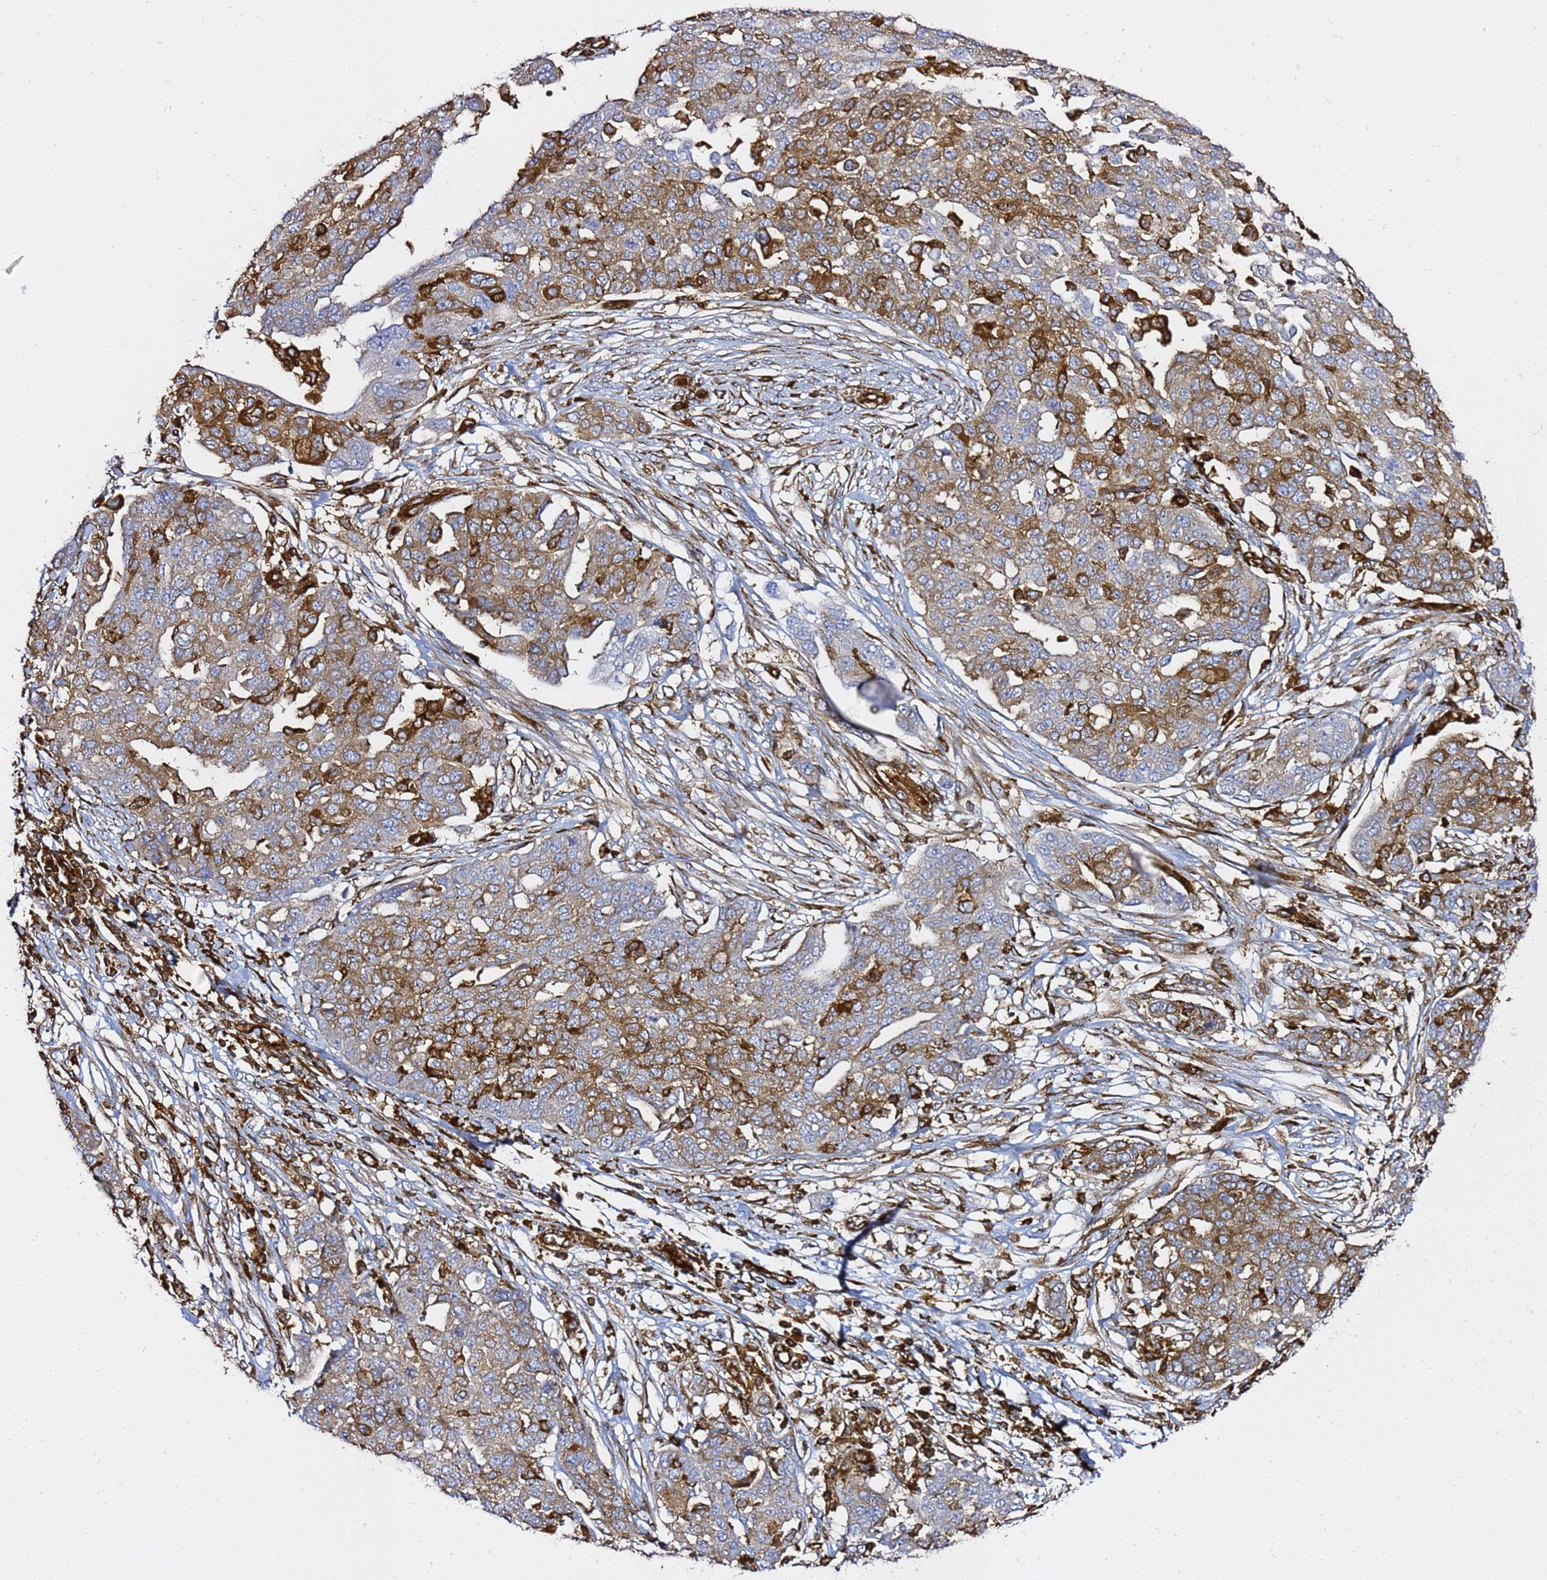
{"staining": {"intensity": "moderate", "quantity": "25%-75%", "location": "cytoplasmic/membranous"}, "tissue": "ovarian cancer", "cell_type": "Tumor cells", "image_type": "cancer", "snomed": [{"axis": "morphology", "description": "Cystadenocarcinoma, serous, NOS"}, {"axis": "topography", "description": "Soft tissue"}, {"axis": "topography", "description": "Ovary"}], "caption": "A high-resolution image shows immunohistochemistry staining of ovarian cancer (serous cystadenocarcinoma), which displays moderate cytoplasmic/membranous staining in about 25%-75% of tumor cells.", "gene": "ZBTB8OS", "patient": {"sex": "female", "age": 57}}